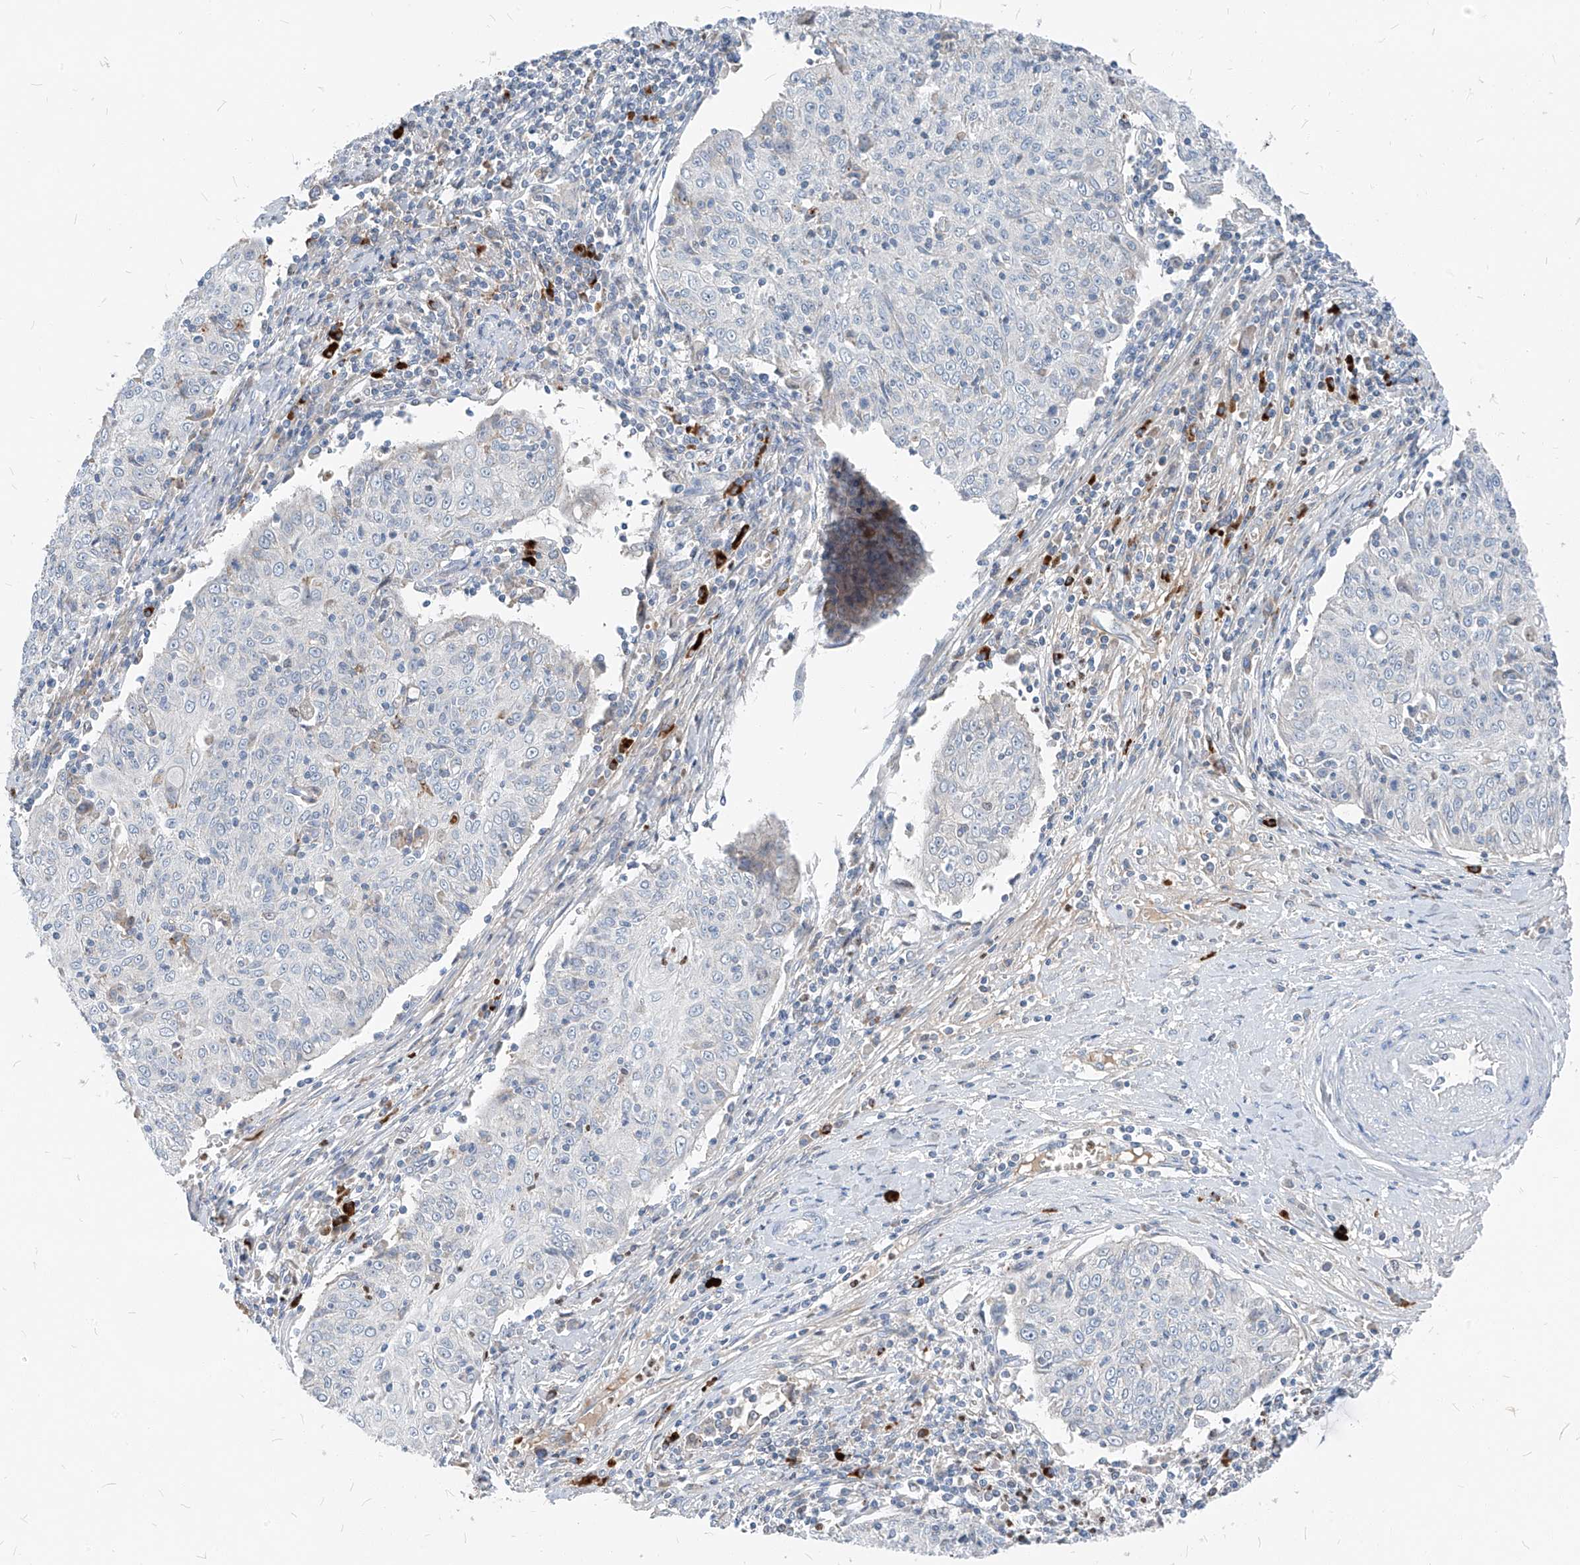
{"staining": {"intensity": "negative", "quantity": "none", "location": "none"}, "tissue": "cervical cancer", "cell_type": "Tumor cells", "image_type": "cancer", "snomed": [{"axis": "morphology", "description": "Squamous cell carcinoma, NOS"}, {"axis": "topography", "description": "Cervix"}], "caption": "Photomicrograph shows no significant protein positivity in tumor cells of cervical cancer (squamous cell carcinoma). The staining was performed using DAB to visualize the protein expression in brown, while the nuclei were stained in blue with hematoxylin (Magnification: 20x).", "gene": "CHMP2B", "patient": {"sex": "female", "age": 48}}